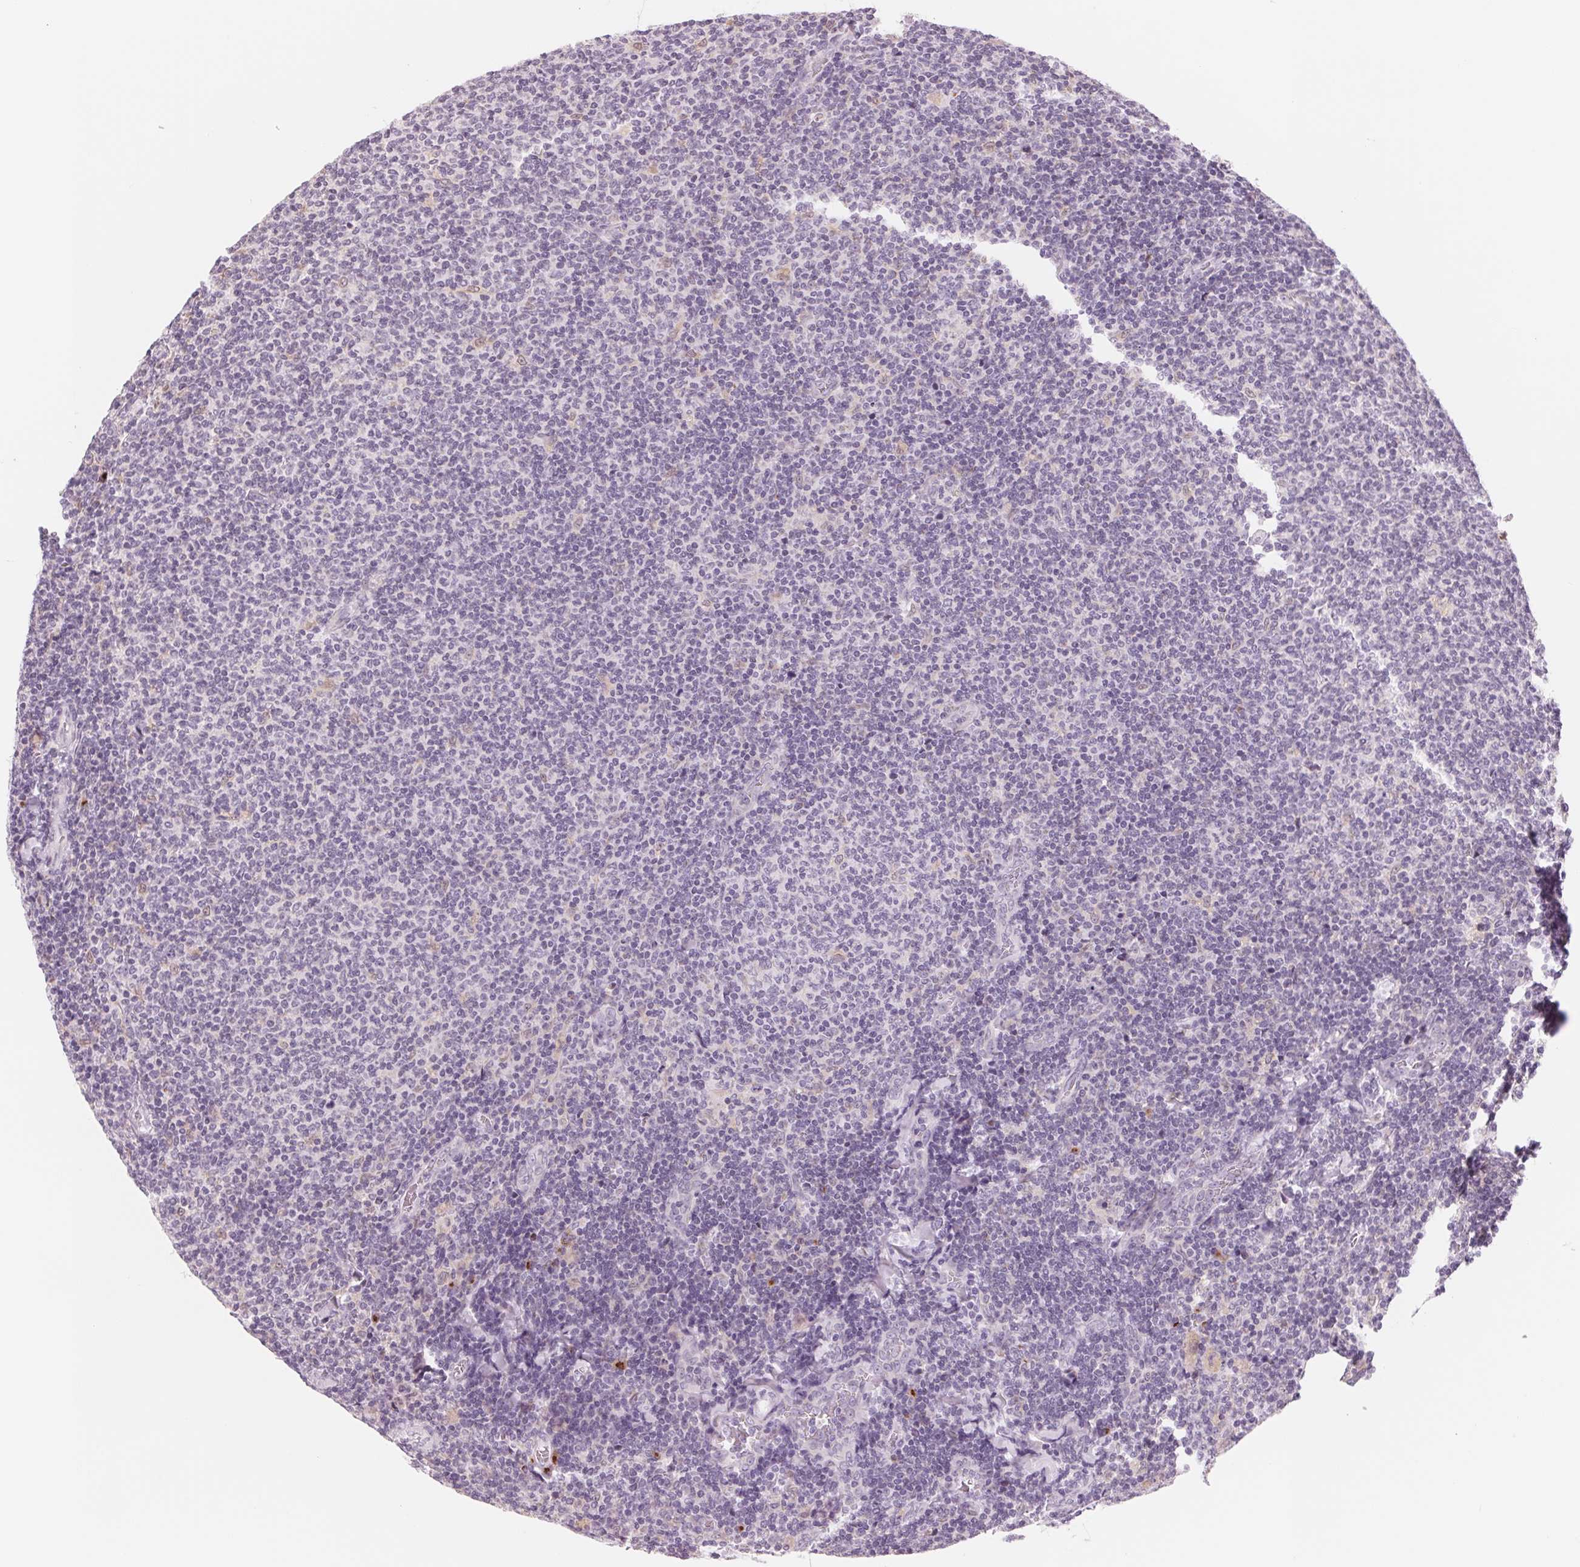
{"staining": {"intensity": "negative", "quantity": "none", "location": "none"}, "tissue": "lymphoma", "cell_type": "Tumor cells", "image_type": "cancer", "snomed": [{"axis": "morphology", "description": "Malignant lymphoma, non-Hodgkin's type, Low grade"}, {"axis": "topography", "description": "Lymph node"}], "caption": "The micrograph displays no staining of tumor cells in lymphoma.", "gene": "IL9R", "patient": {"sex": "male", "age": 52}}